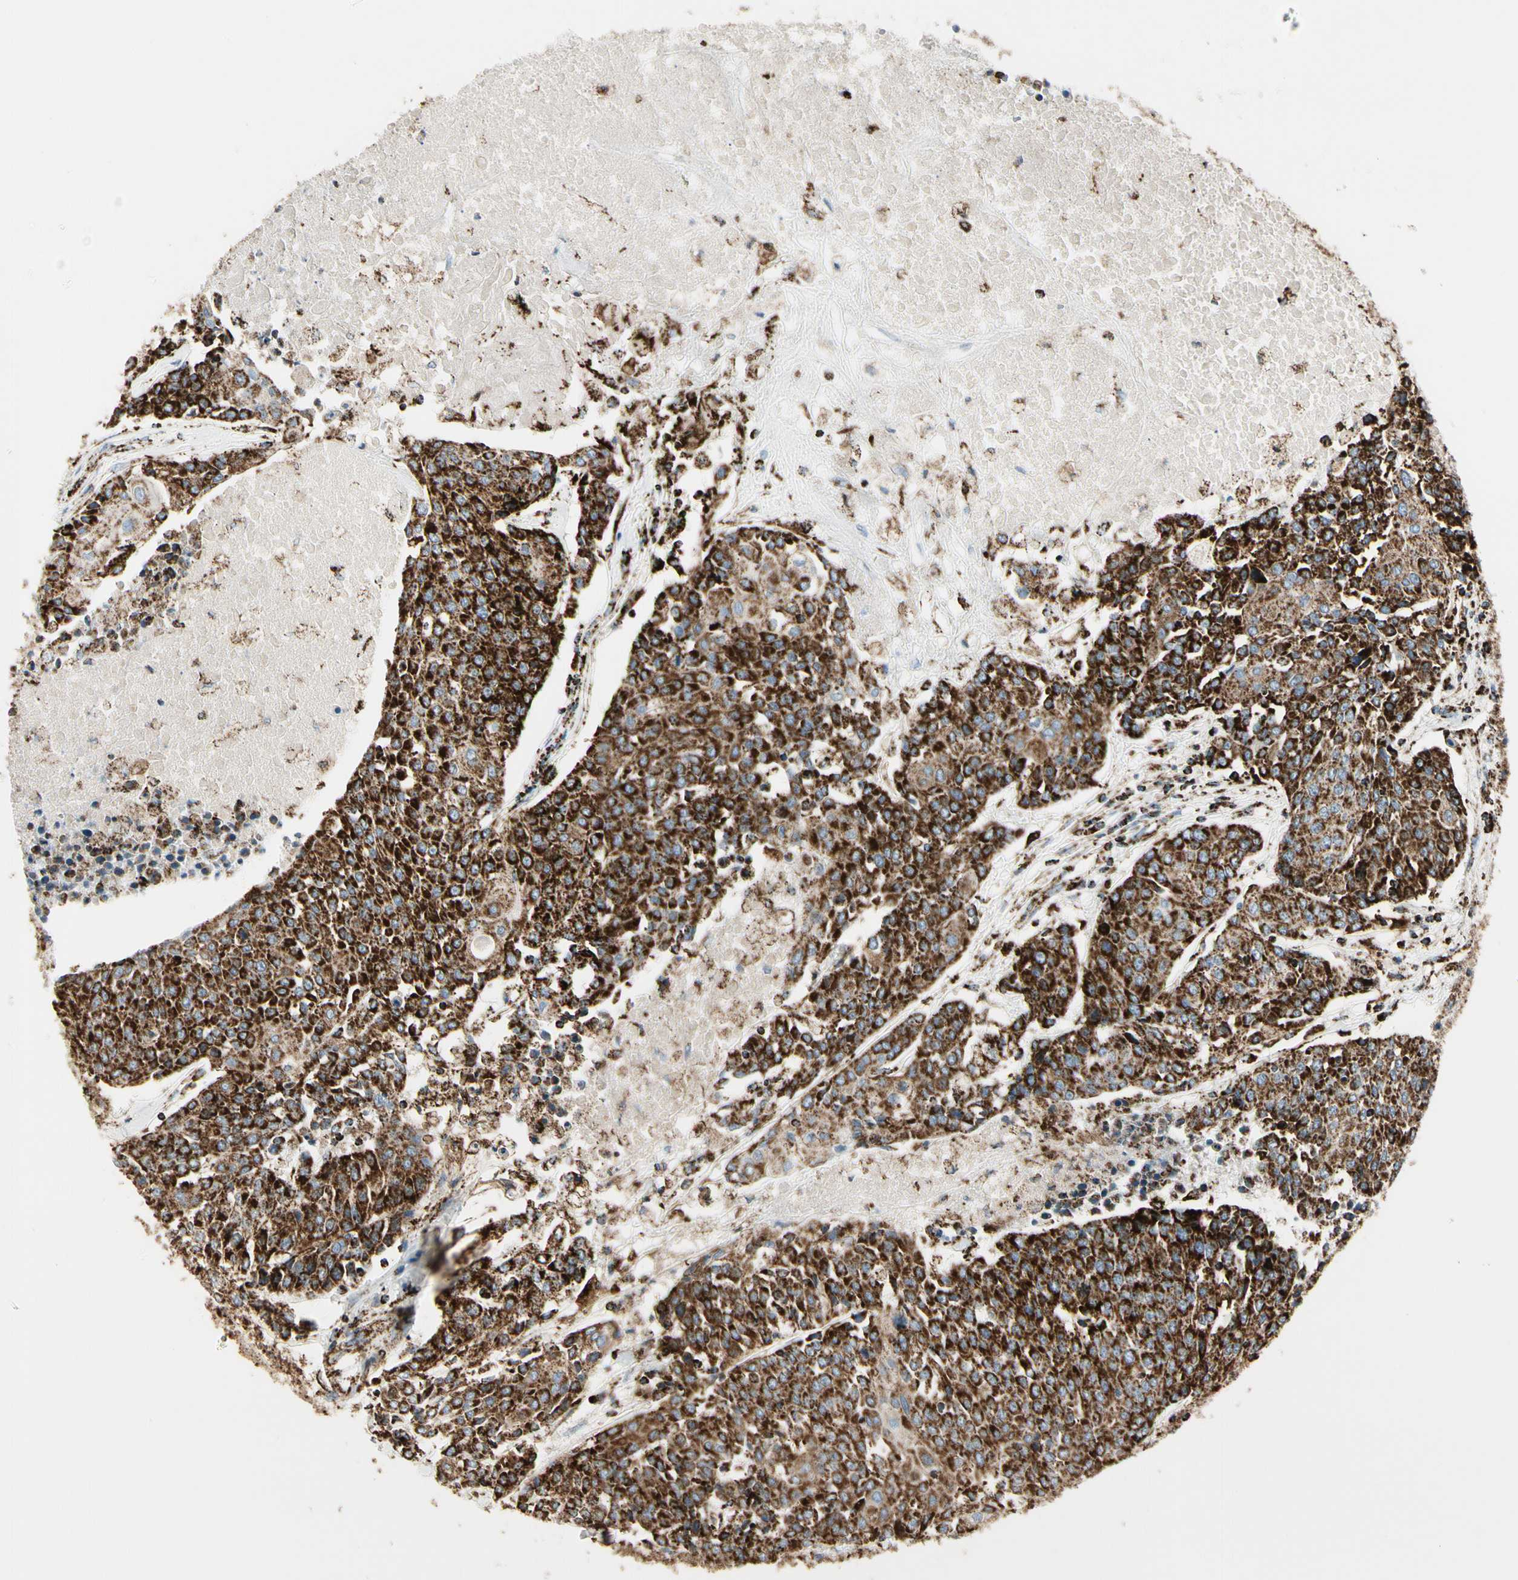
{"staining": {"intensity": "strong", "quantity": ">75%", "location": "cytoplasmic/membranous"}, "tissue": "urothelial cancer", "cell_type": "Tumor cells", "image_type": "cancer", "snomed": [{"axis": "morphology", "description": "Urothelial carcinoma, High grade"}, {"axis": "topography", "description": "Urinary bladder"}], "caption": "Human urothelial cancer stained for a protein (brown) reveals strong cytoplasmic/membranous positive expression in approximately >75% of tumor cells.", "gene": "ME2", "patient": {"sex": "female", "age": 85}}